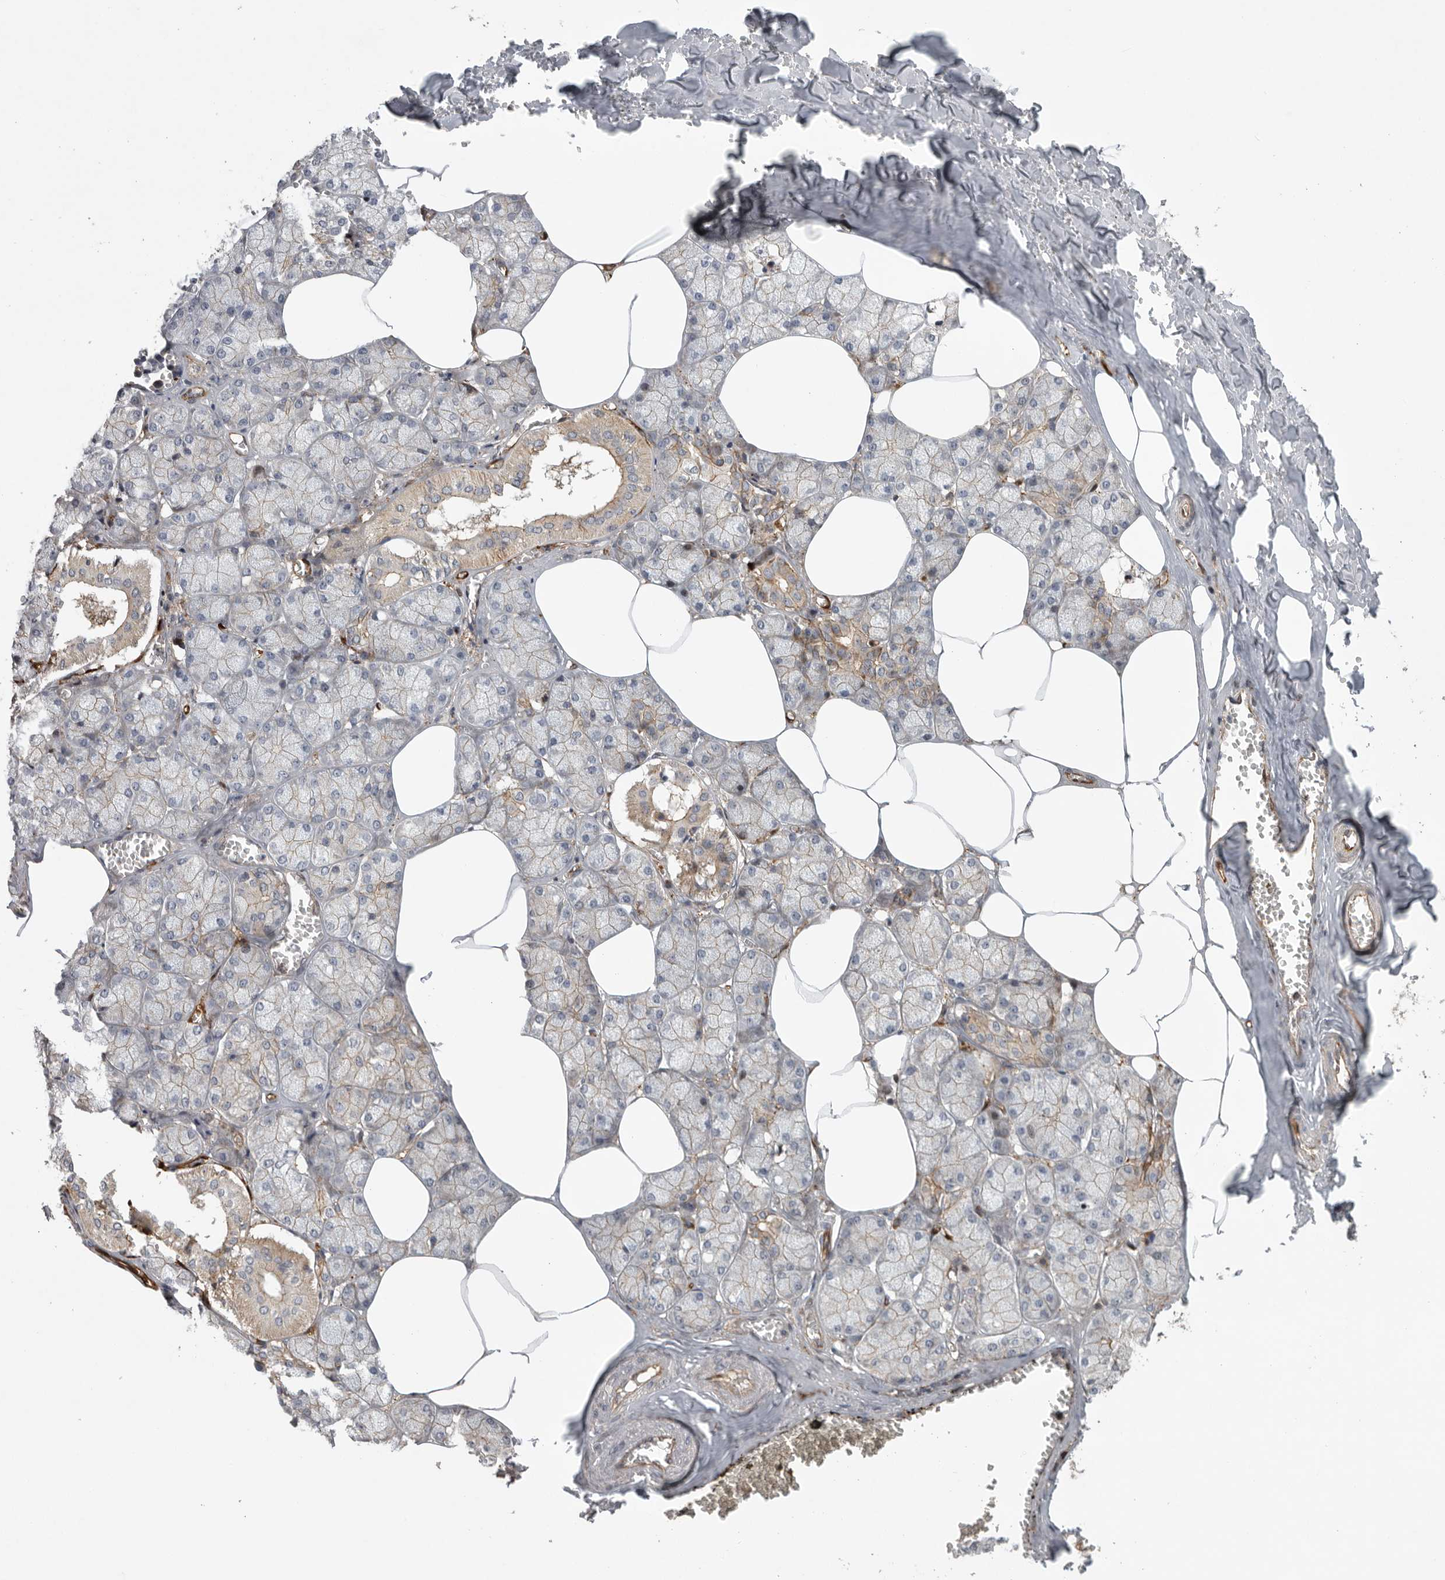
{"staining": {"intensity": "moderate", "quantity": "25%-75%", "location": "cytoplasmic/membranous"}, "tissue": "salivary gland", "cell_type": "Glandular cells", "image_type": "normal", "snomed": [{"axis": "morphology", "description": "Normal tissue, NOS"}, {"axis": "topography", "description": "Salivary gland"}], "caption": "Immunohistochemistry staining of benign salivary gland, which shows medium levels of moderate cytoplasmic/membranous expression in about 25%-75% of glandular cells indicating moderate cytoplasmic/membranous protein expression. The staining was performed using DAB (brown) for protein detection and nuclei were counterstained in hematoxylin (blue).", "gene": "MPDZ", "patient": {"sex": "male", "age": 62}}